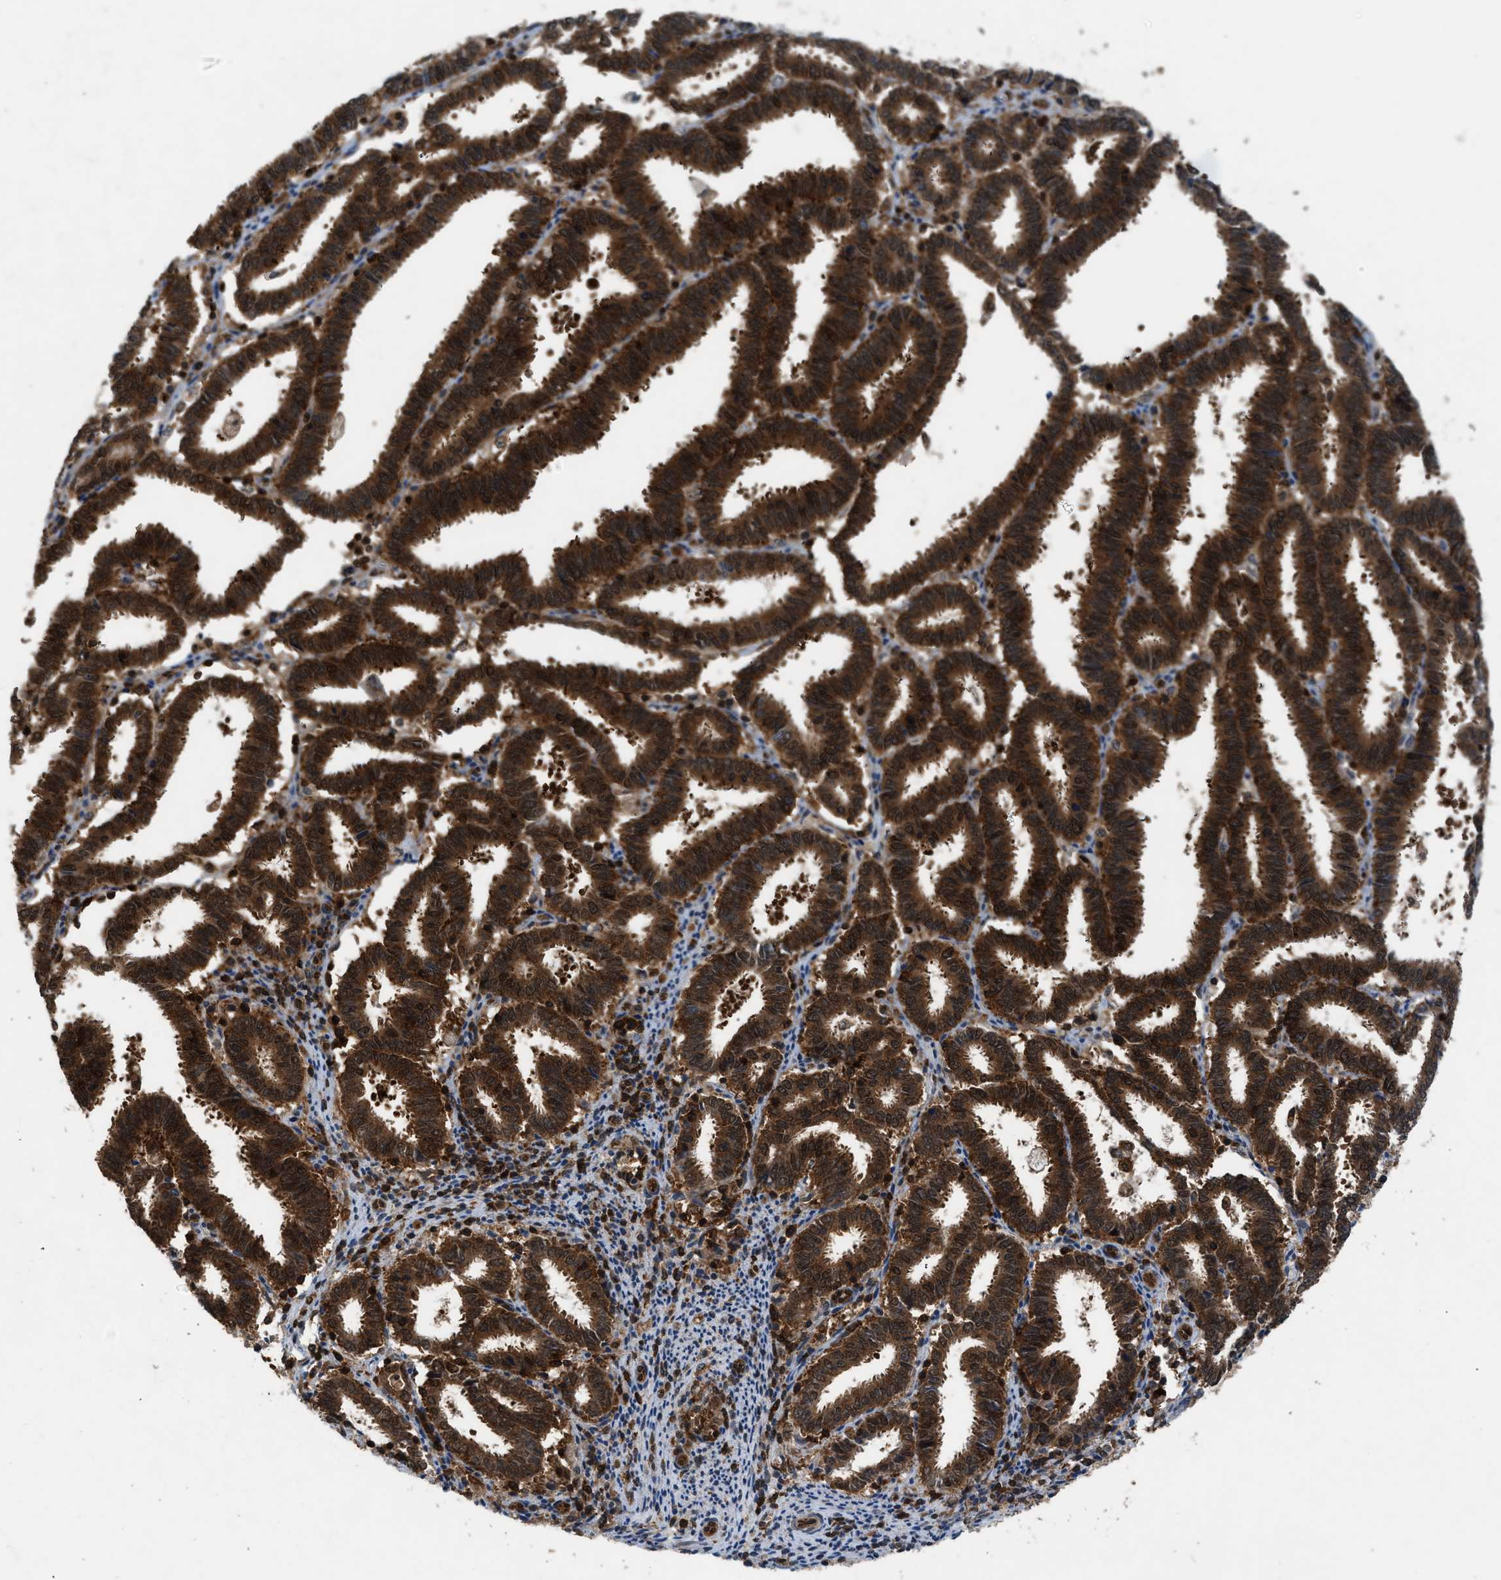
{"staining": {"intensity": "strong", "quantity": ">75%", "location": "cytoplasmic/membranous,nuclear"}, "tissue": "endometrial cancer", "cell_type": "Tumor cells", "image_type": "cancer", "snomed": [{"axis": "morphology", "description": "Adenocarcinoma, NOS"}, {"axis": "topography", "description": "Uterus"}], "caption": "High-magnification brightfield microscopy of endometrial cancer (adenocarcinoma) stained with DAB (brown) and counterstained with hematoxylin (blue). tumor cells exhibit strong cytoplasmic/membranous and nuclear staining is identified in about>75% of cells. (Brightfield microscopy of DAB IHC at high magnification).", "gene": "OXSR1", "patient": {"sex": "female", "age": 83}}